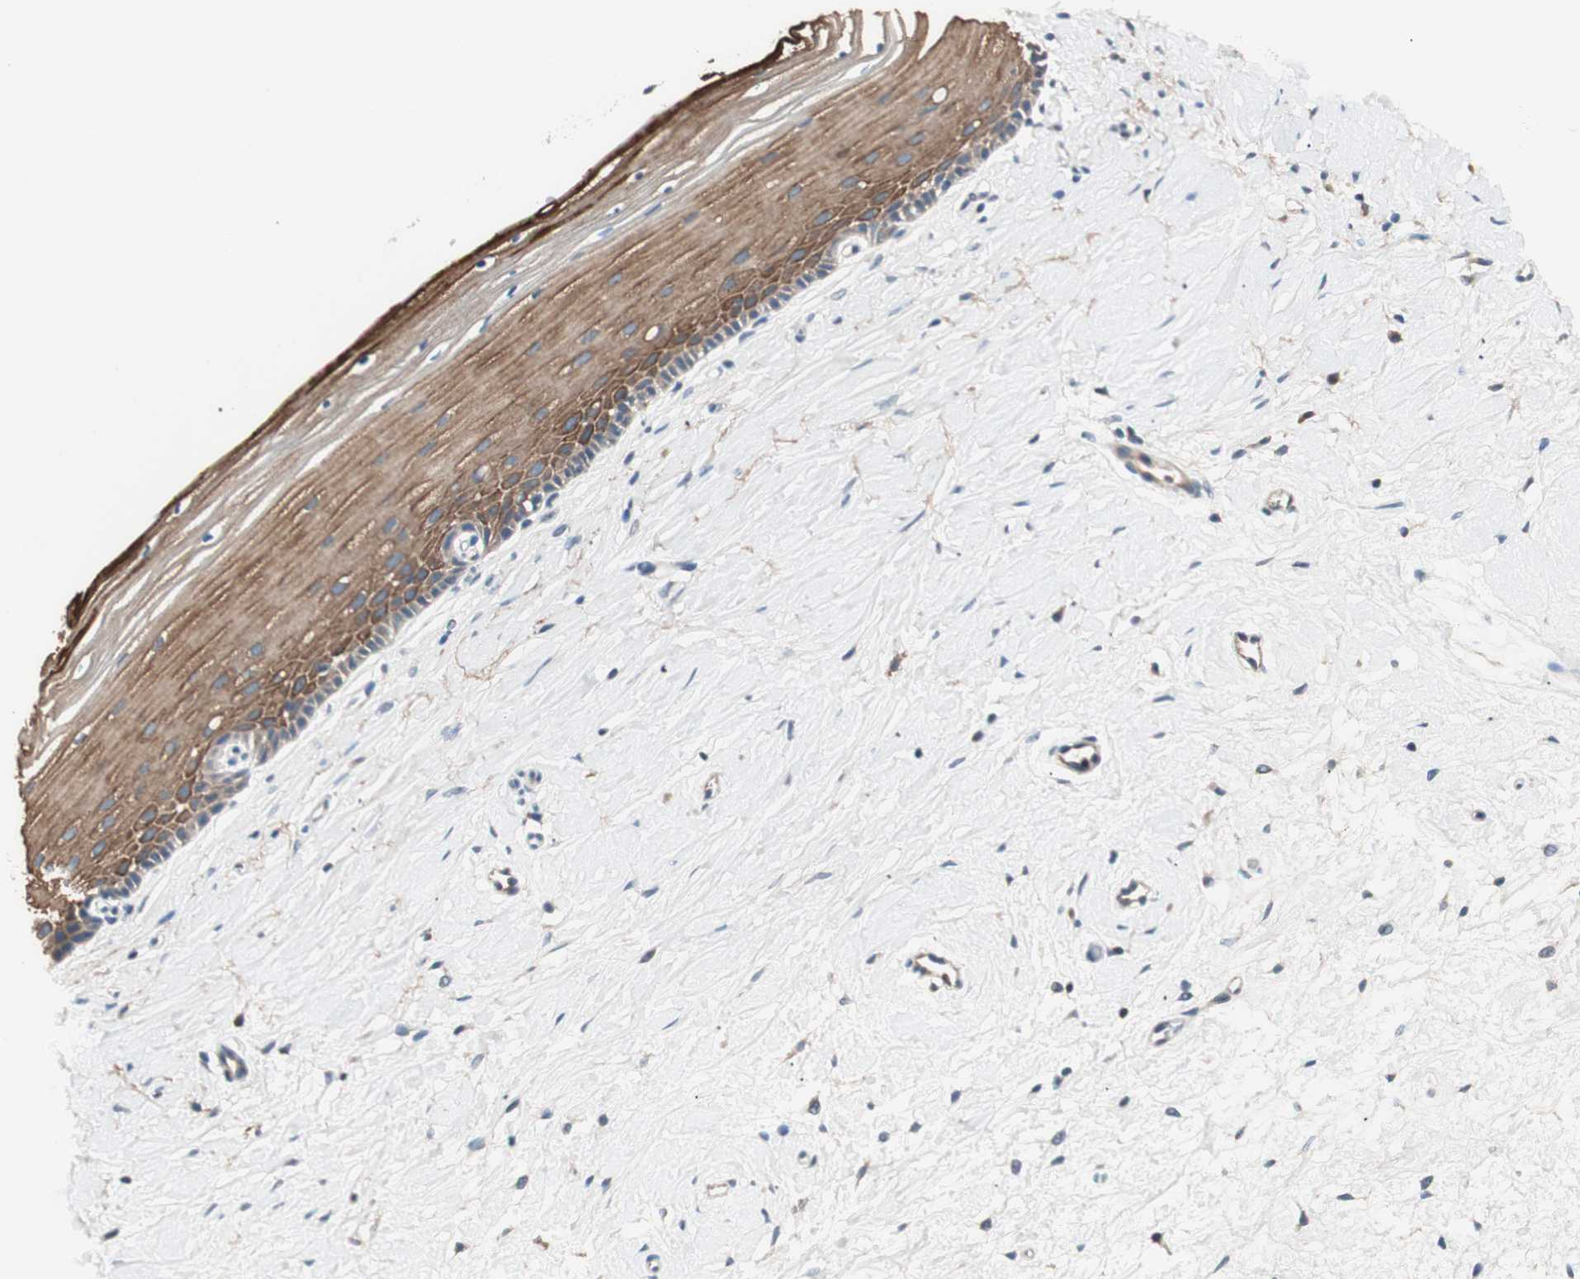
{"staining": {"intensity": "weak", "quantity": ">75%", "location": "cytoplasmic/membranous"}, "tissue": "cervix", "cell_type": "Glandular cells", "image_type": "normal", "snomed": [{"axis": "morphology", "description": "Normal tissue, NOS"}, {"axis": "topography", "description": "Cervix"}], "caption": "A brown stain labels weak cytoplasmic/membranous expression of a protein in glandular cells of normal human cervix.", "gene": "RAD54B", "patient": {"sex": "female", "age": 39}}